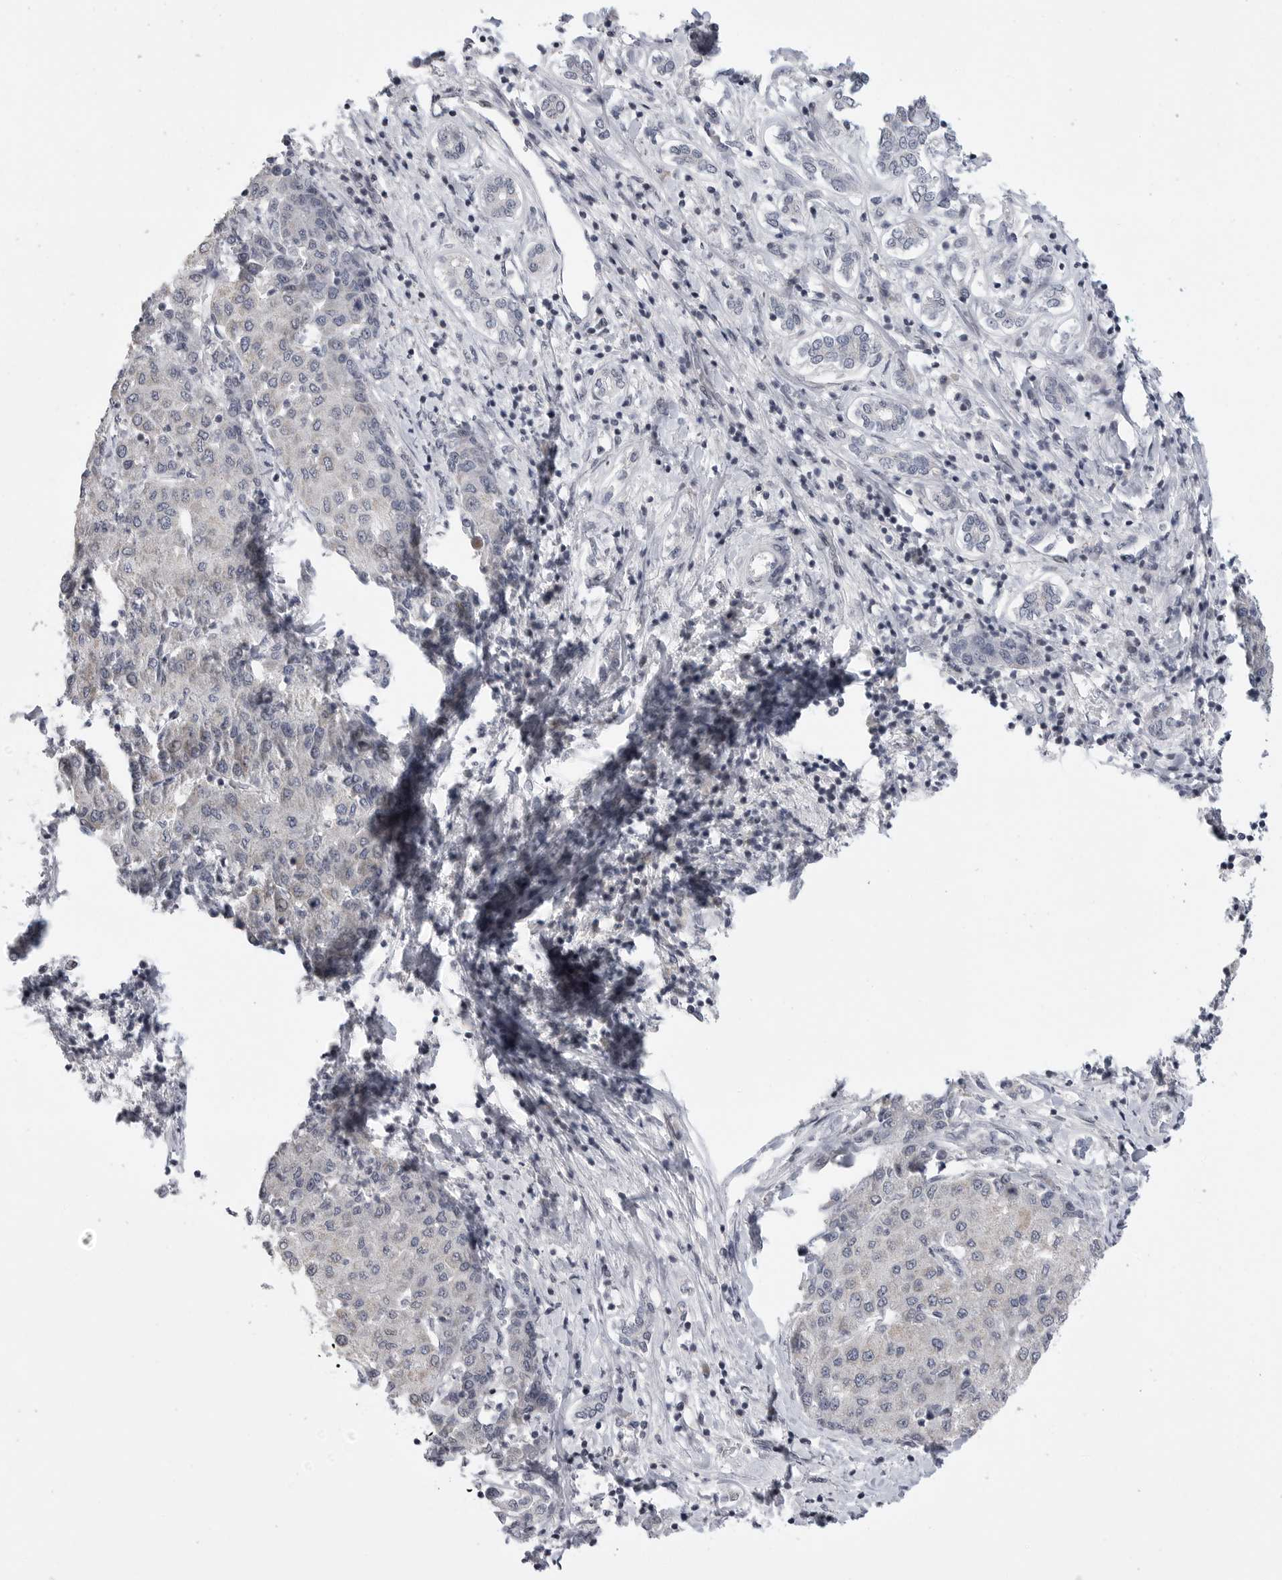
{"staining": {"intensity": "negative", "quantity": "none", "location": "none"}, "tissue": "liver cancer", "cell_type": "Tumor cells", "image_type": "cancer", "snomed": [{"axis": "morphology", "description": "Carcinoma, Hepatocellular, NOS"}, {"axis": "topography", "description": "Liver"}], "caption": "Immunohistochemistry micrograph of neoplastic tissue: liver hepatocellular carcinoma stained with DAB reveals no significant protein positivity in tumor cells.", "gene": "FBXO43", "patient": {"sex": "male", "age": 65}}